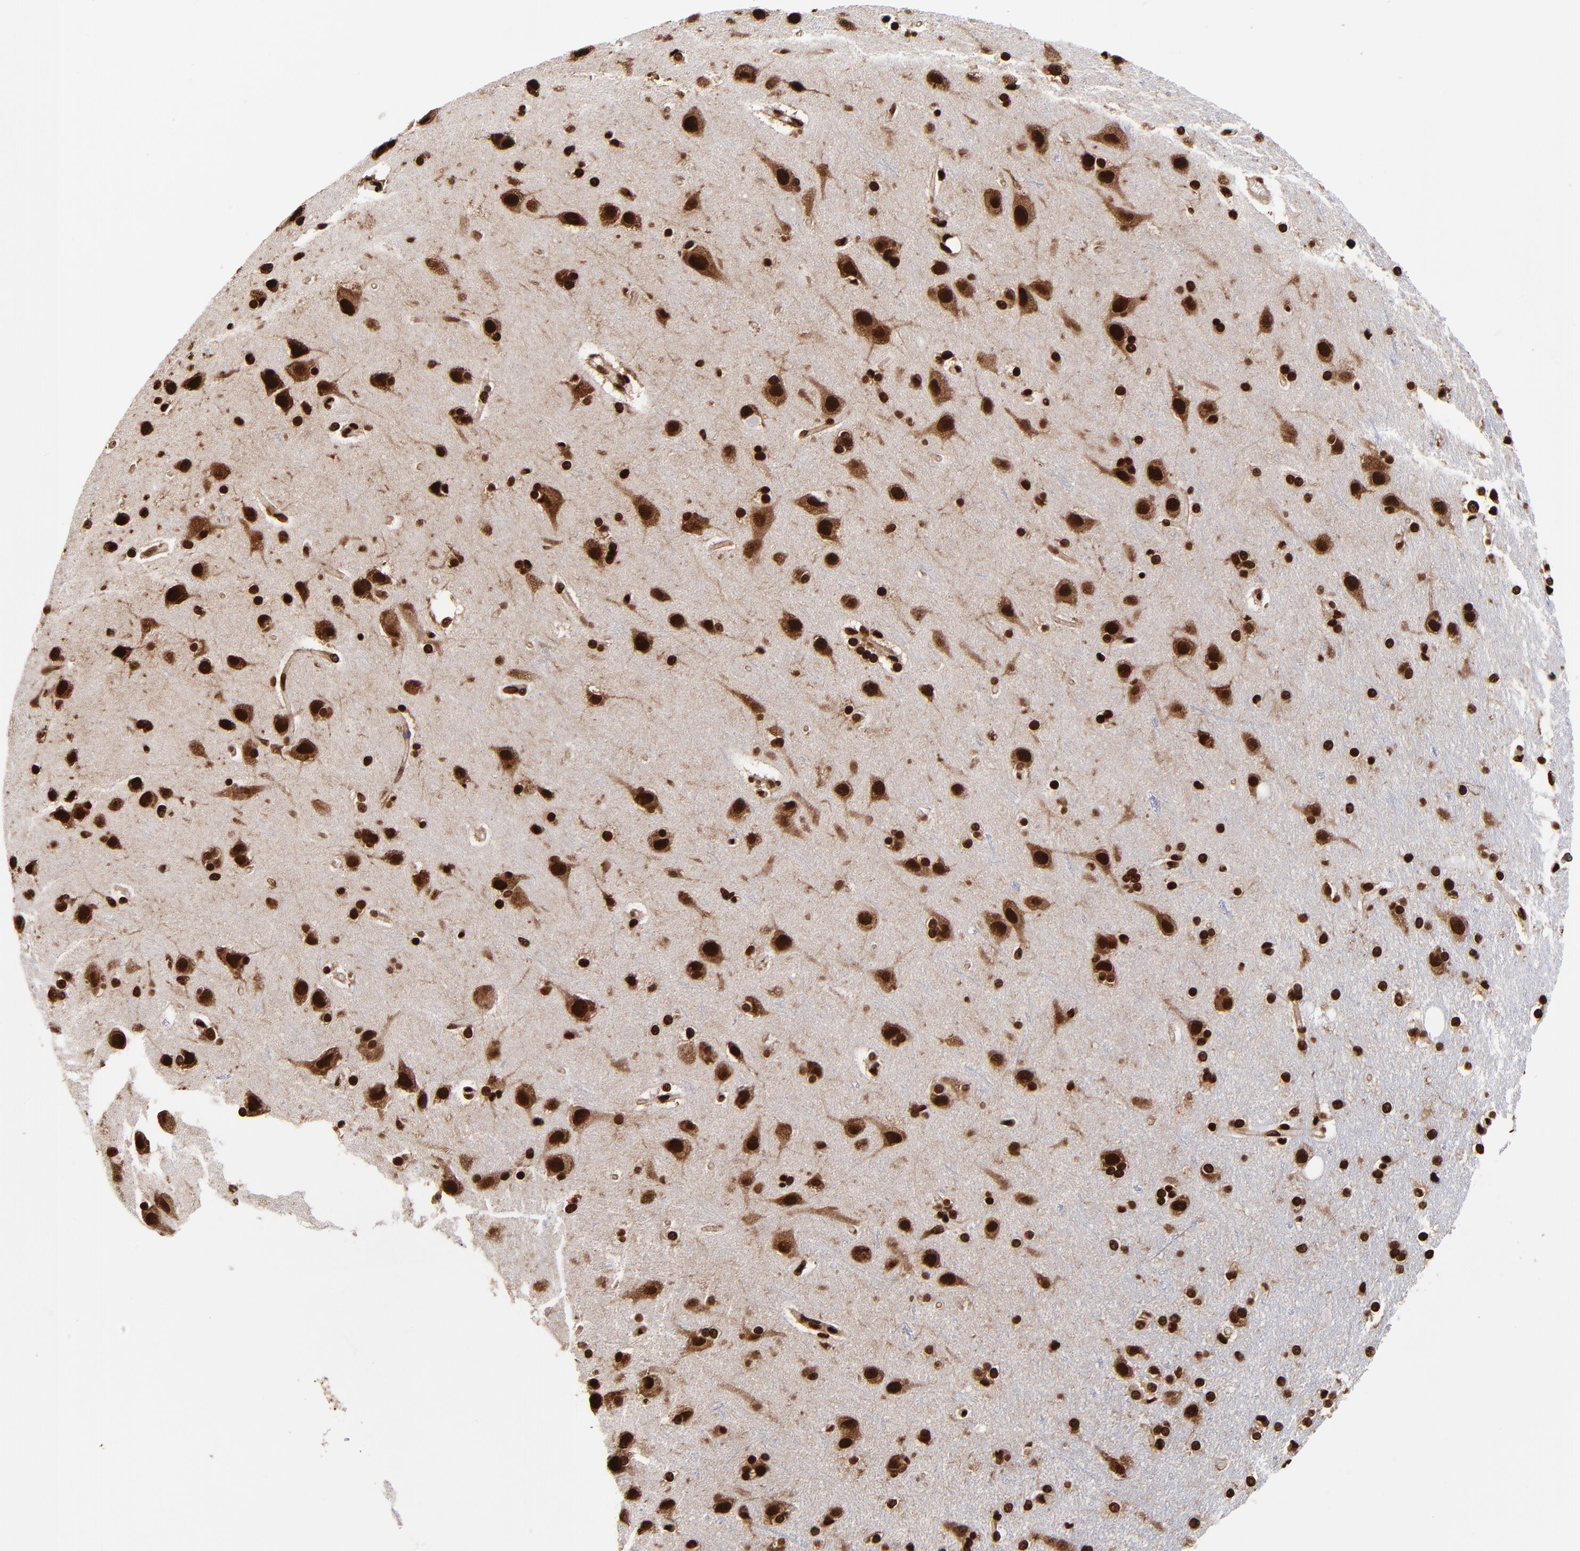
{"staining": {"intensity": "strong", "quantity": ">75%", "location": "nuclear"}, "tissue": "cerebral cortex", "cell_type": "Endothelial cells", "image_type": "normal", "snomed": [{"axis": "morphology", "description": "Normal tissue, NOS"}, {"axis": "topography", "description": "Cerebral cortex"}], "caption": "About >75% of endothelial cells in unremarkable cerebral cortex show strong nuclear protein positivity as visualized by brown immunohistochemical staining.", "gene": "ZNF544", "patient": {"sex": "male", "age": 62}}